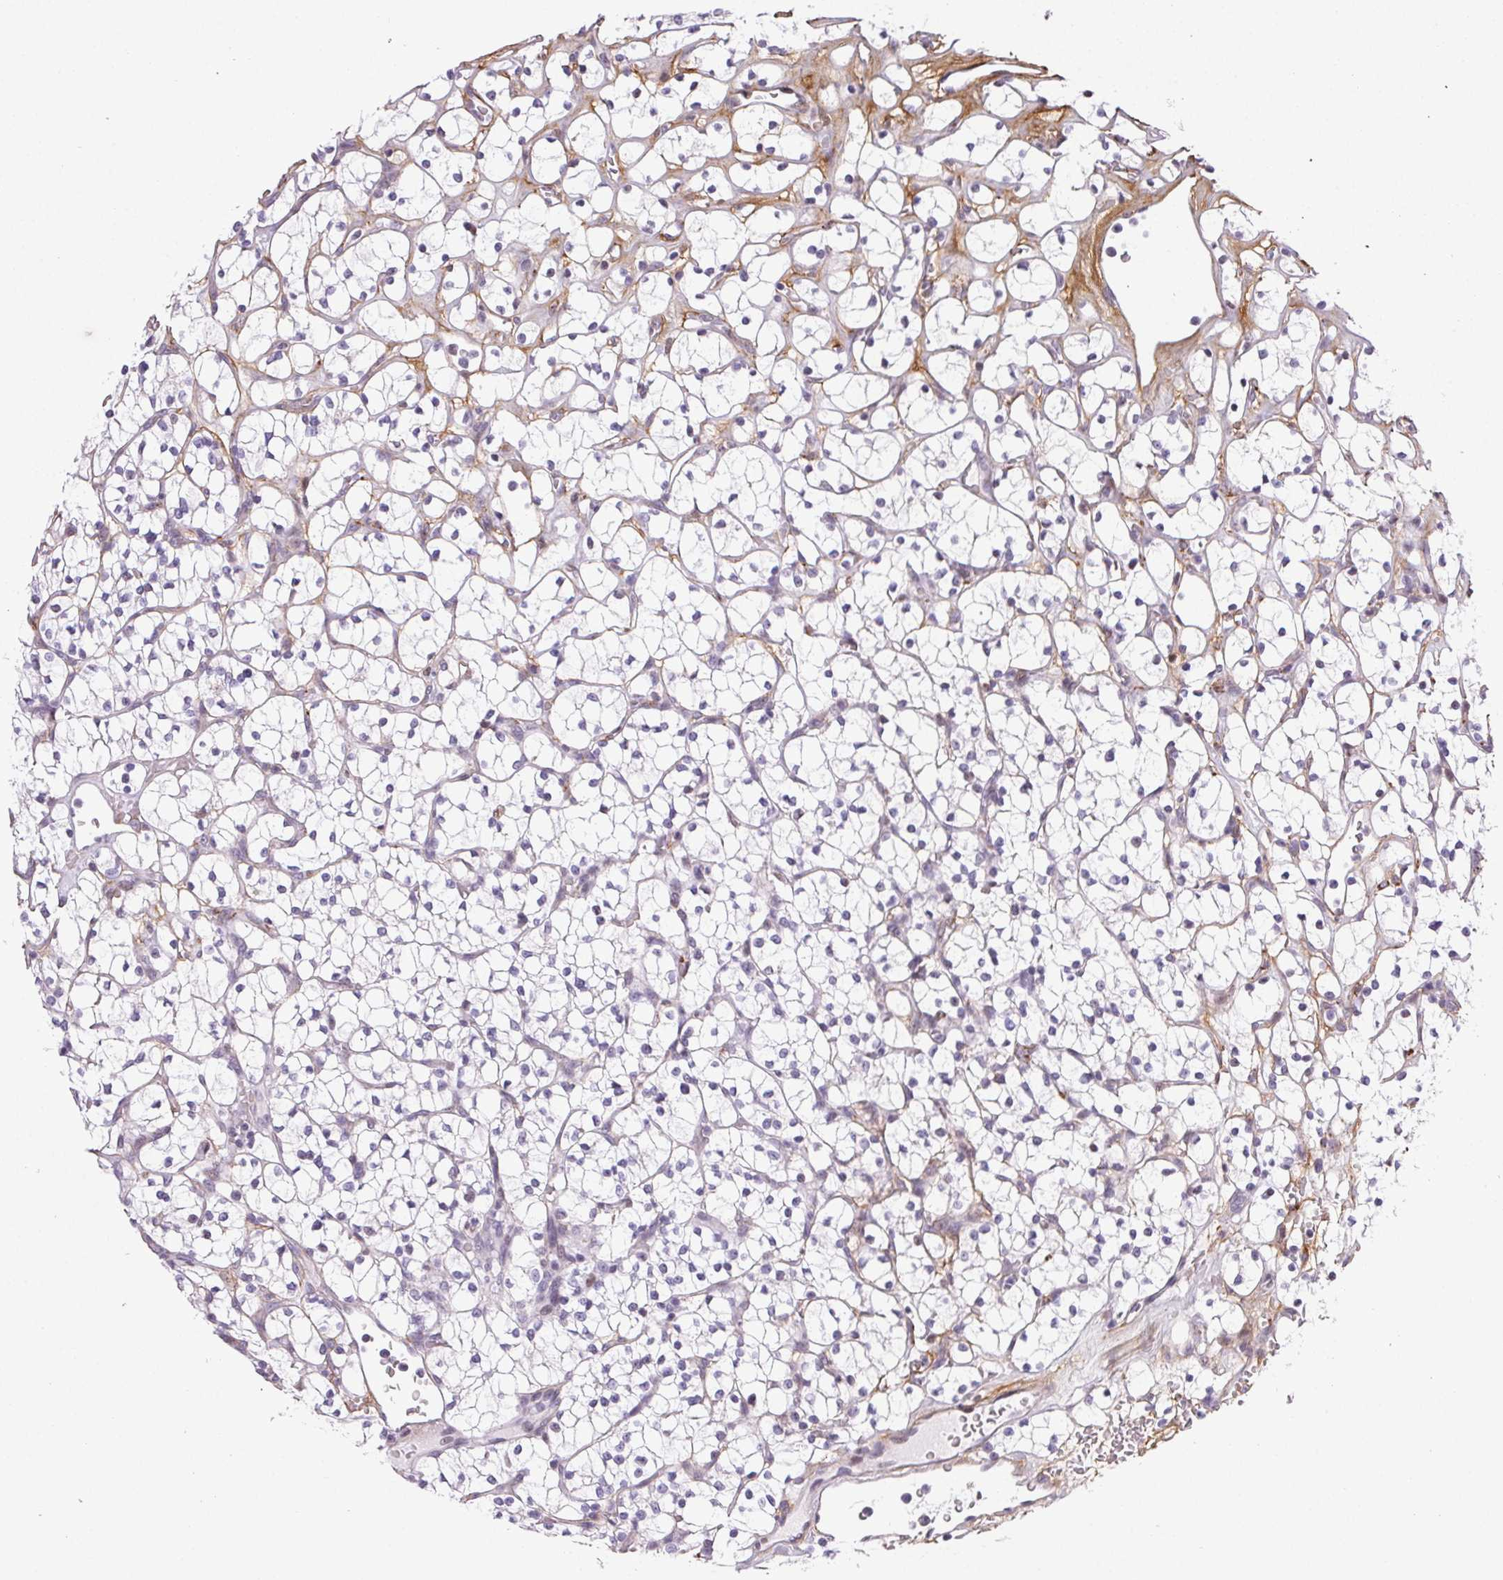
{"staining": {"intensity": "negative", "quantity": "none", "location": "none"}, "tissue": "renal cancer", "cell_type": "Tumor cells", "image_type": "cancer", "snomed": [{"axis": "morphology", "description": "Adenocarcinoma, NOS"}, {"axis": "topography", "description": "Kidney"}], "caption": "Immunohistochemistry (IHC) photomicrograph of neoplastic tissue: human renal cancer (adenocarcinoma) stained with DAB exhibits no significant protein positivity in tumor cells.", "gene": "PDZD2", "patient": {"sex": "female", "age": 64}}